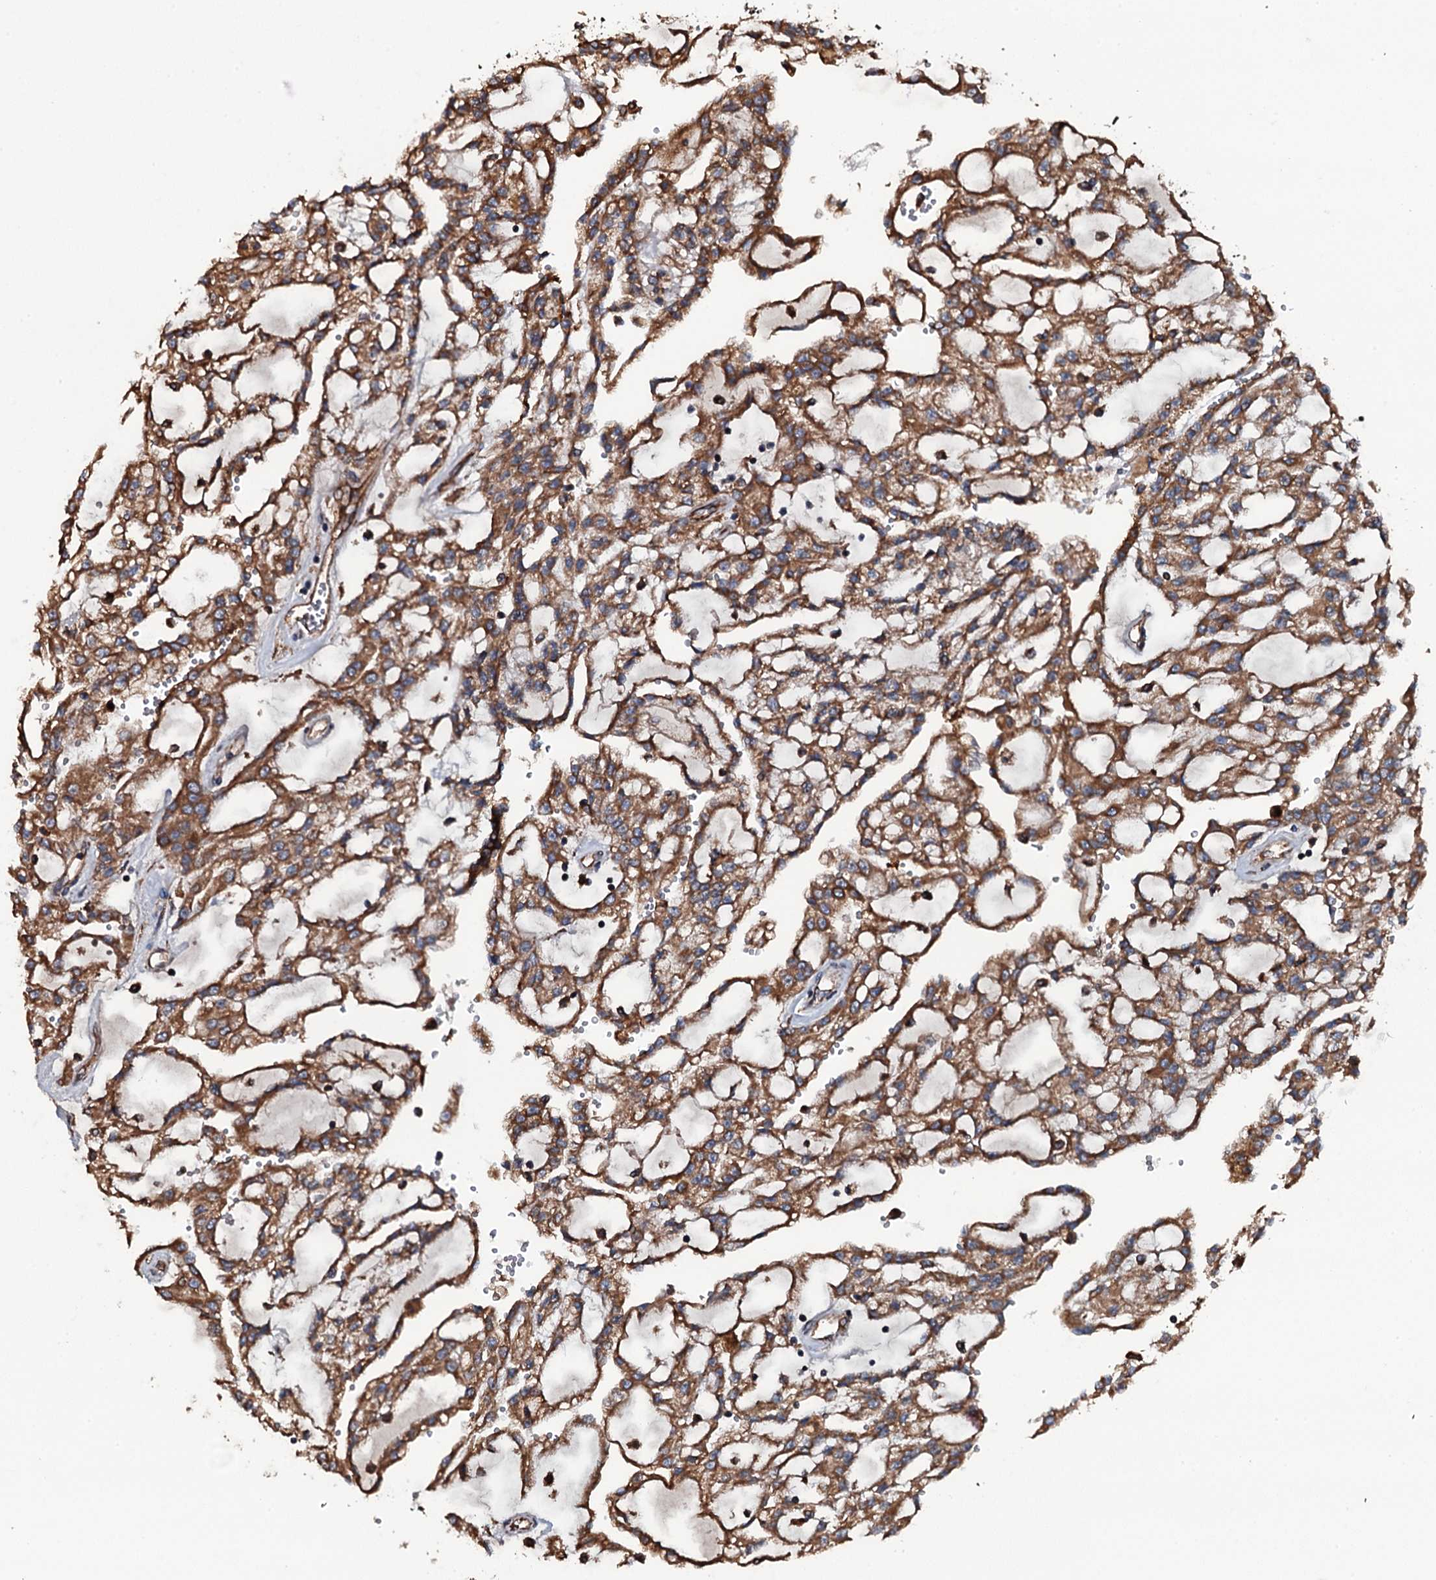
{"staining": {"intensity": "moderate", "quantity": ">75%", "location": "cytoplasmic/membranous"}, "tissue": "renal cancer", "cell_type": "Tumor cells", "image_type": "cancer", "snomed": [{"axis": "morphology", "description": "Adenocarcinoma, NOS"}, {"axis": "topography", "description": "Kidney"}], "caption": "Protein analysis of renal cancer tissue reveals moderate cytoplasmic/membranous expression in approximately >75% of tumor cells. Immunohistochemistry (ihc) stains the protein of interest in brown and the nuclei are stained blue.", "gene": "RAB12", "patient": {"sex": "male", "age": 63}}